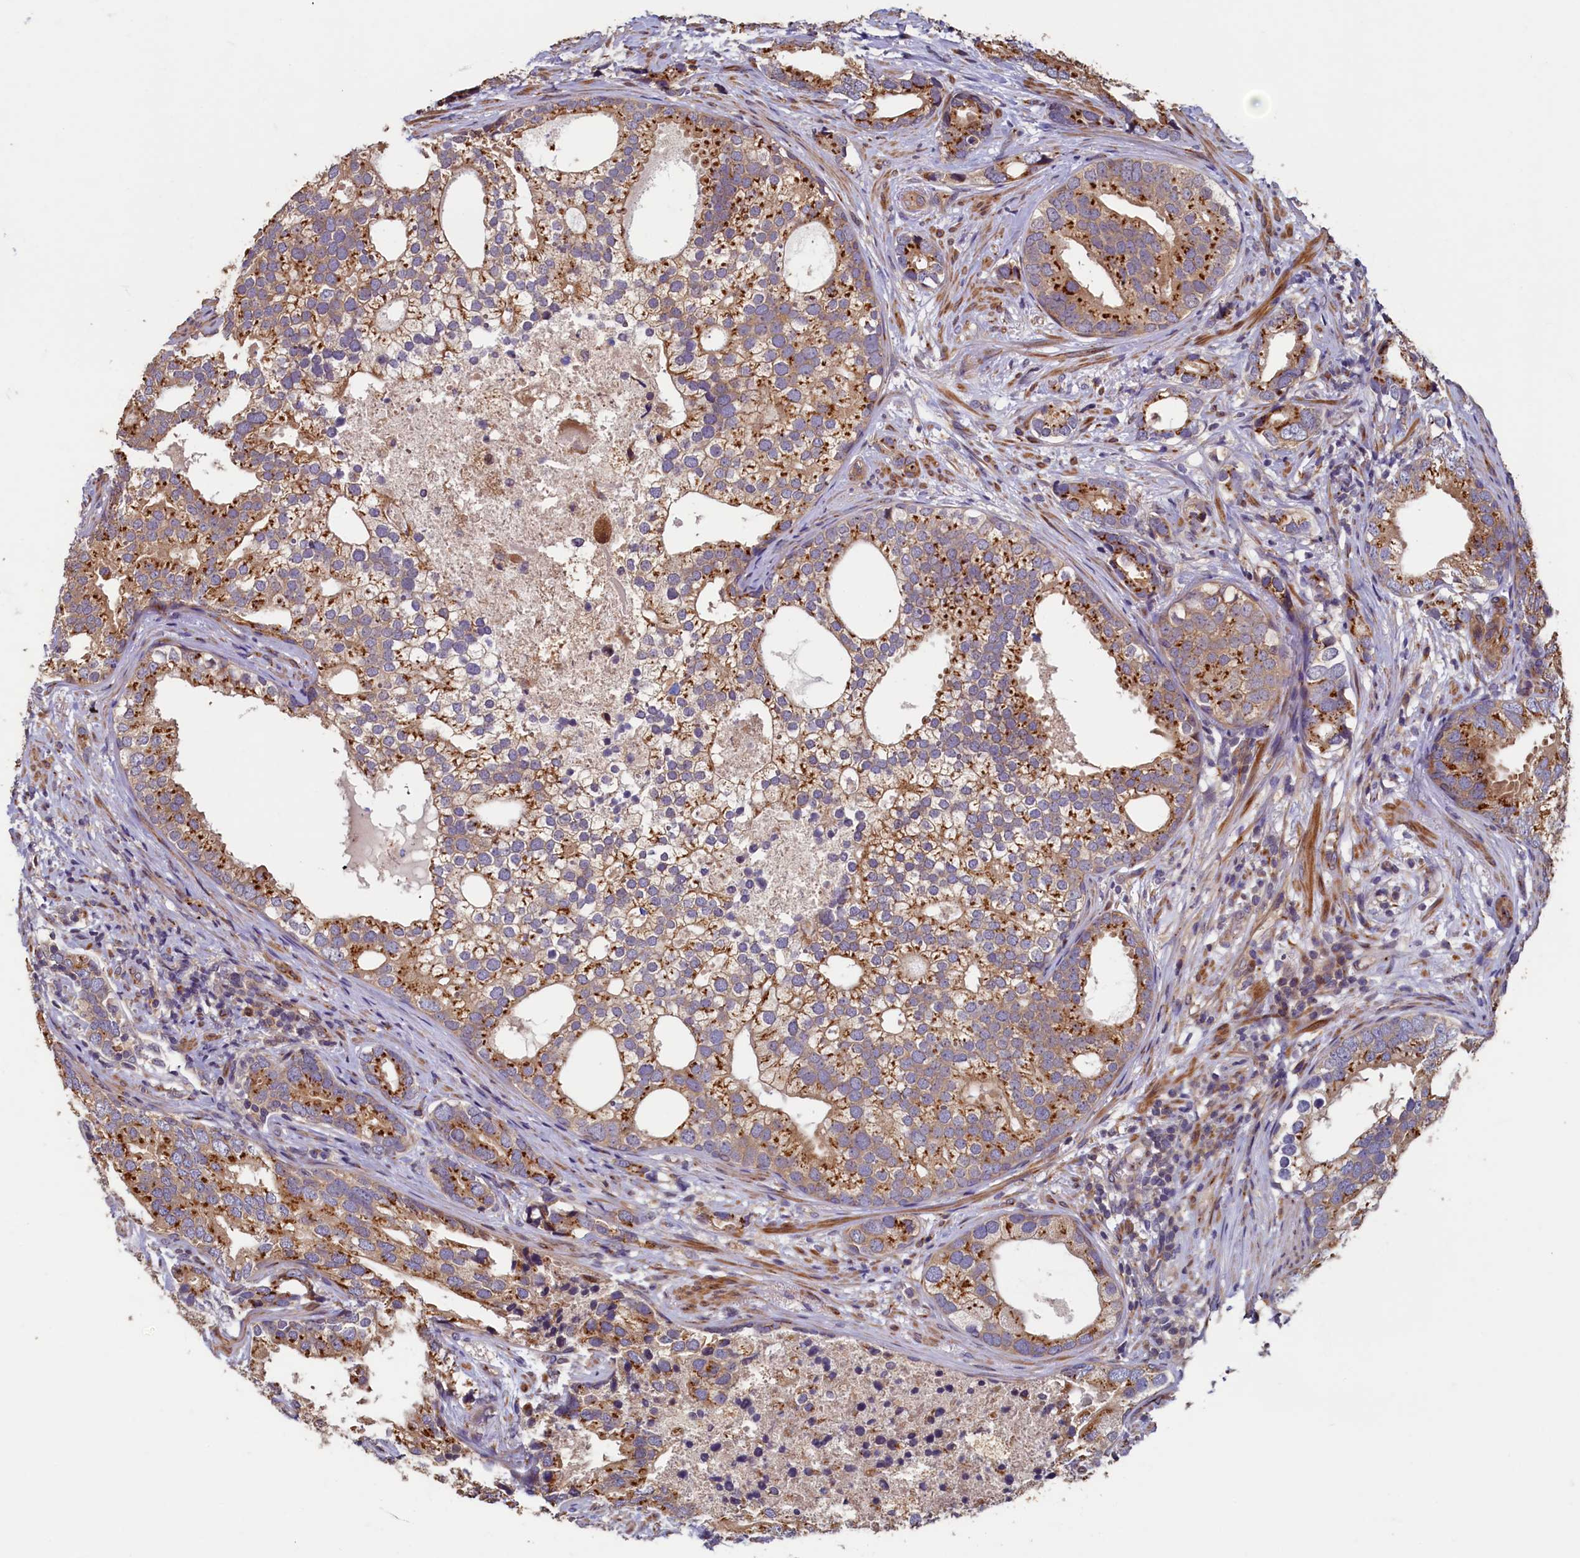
{"staining": {"intensity": "strong", "quantity": "25%-75%", "location": "cytoplasmic/membranous"}, "tissue": "prostate cancer", "cell_type": "Tumor cells", "image_type": "cancer", "snomed": [{"axis": "morphology", "description": "Adenocarcinoma, High grade"}, {"axis": "topography", "description": "Prostate"}], "caption": "High-magnification brightfield microscopy of prostate adenocarcinoma (high-grade) stained with DAB (3,3'-diaminobenzidine) (brown) and counterstained with hematoxylin (blue). tumor cells exhibit strong cytoplasmic/membranous staining is seen in approximately25%-75% of cells.", "gene": "TMEM181", "patient": {"sex": "male", "age": 75}}